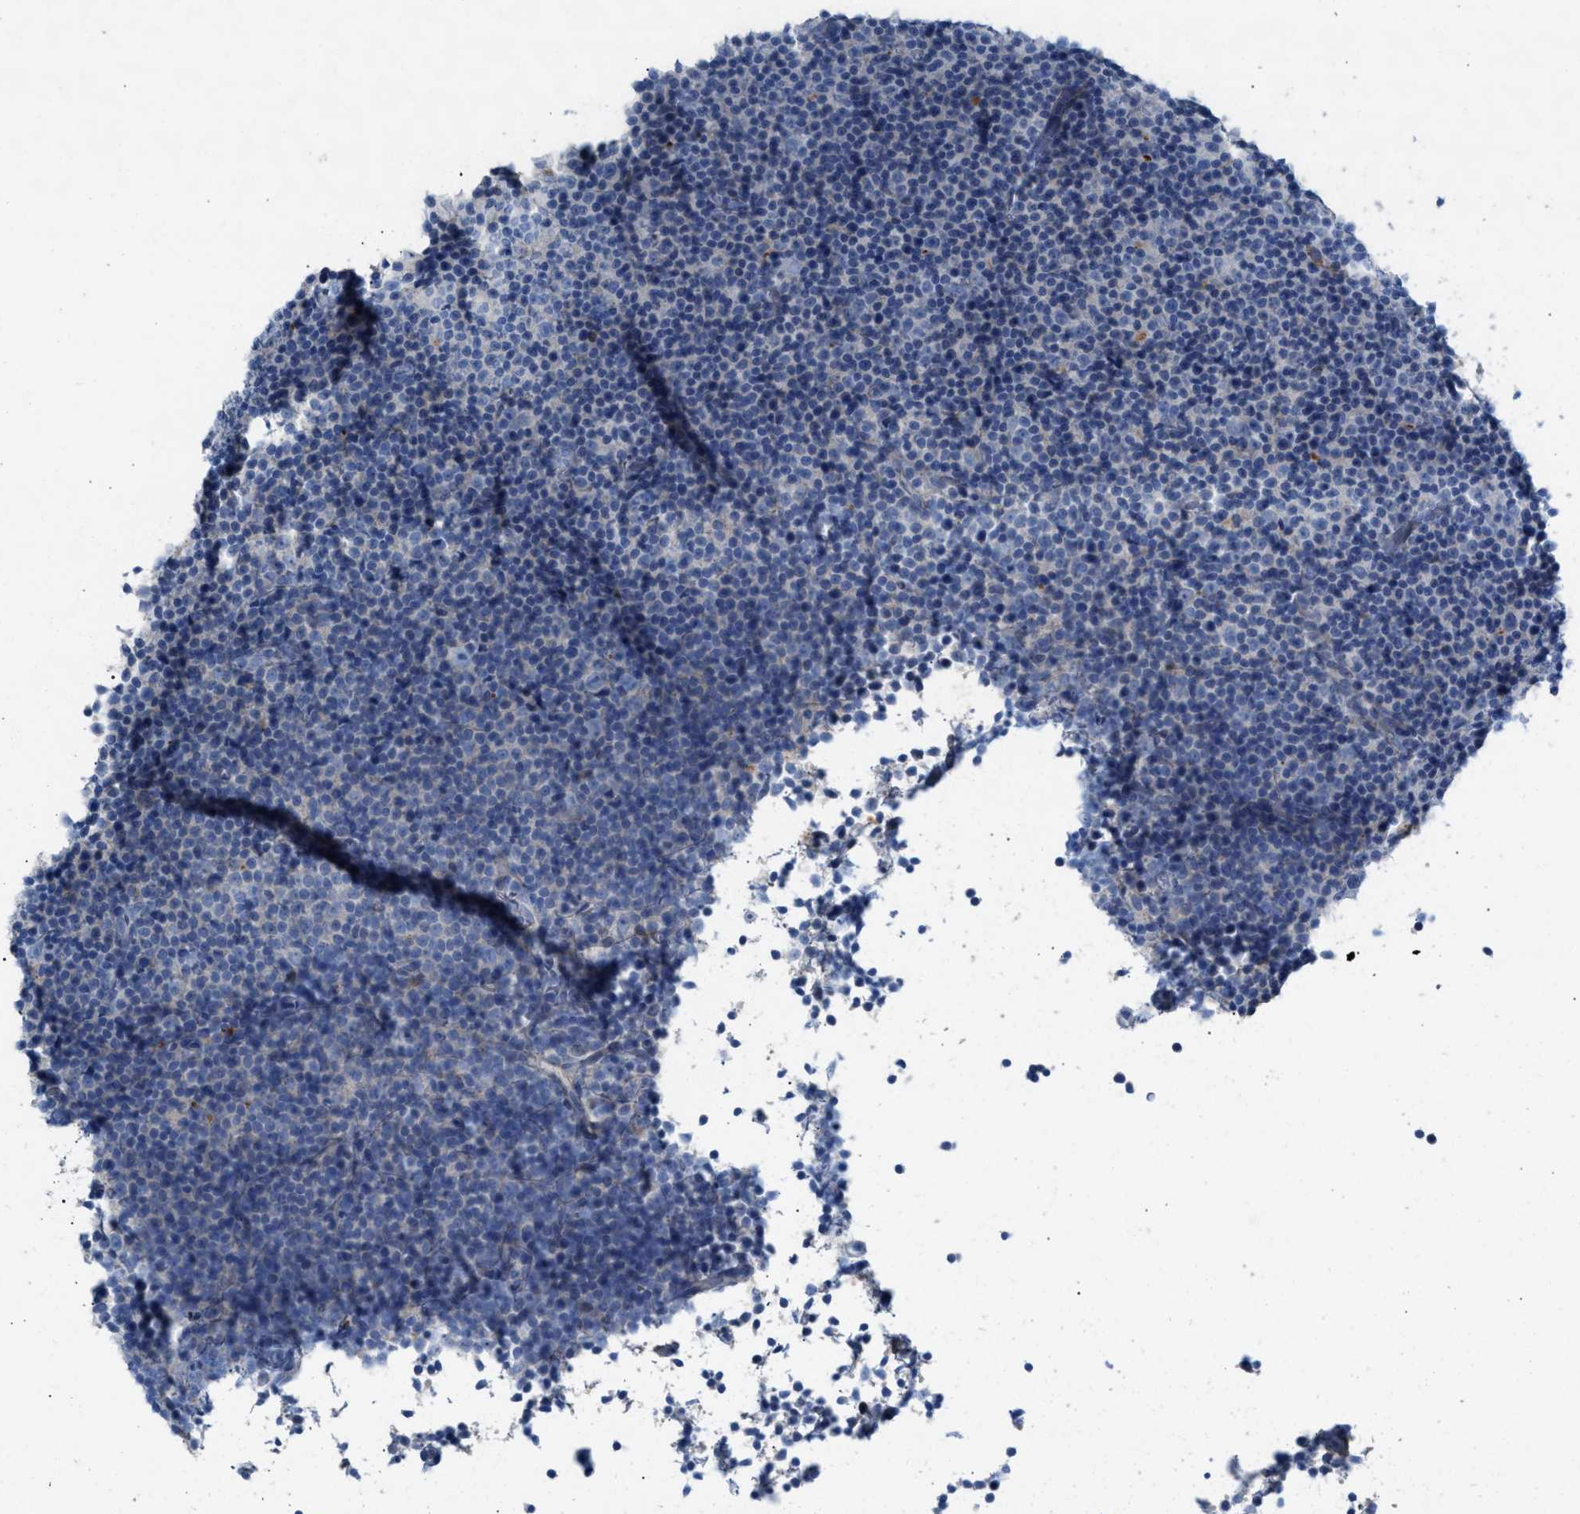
{"staining": {"intensity": "negative", "quantity": "none", "location": "none"}, "tissue": "lymphoma", "cell_type": "Tumor cells", "image_type": "cancer", "snomed": [{"axis": "morphology", "description": "Malignant lymphoma, non-Hodgkin's type, Low grade"}, {"axis": "topography", "description": "Lymph node"}], "caption": "IHC of human lymphoma reveals no positivity in tumor cells.", "gene": "ASPA", "patient": {"sex": "female", "age": 67}}